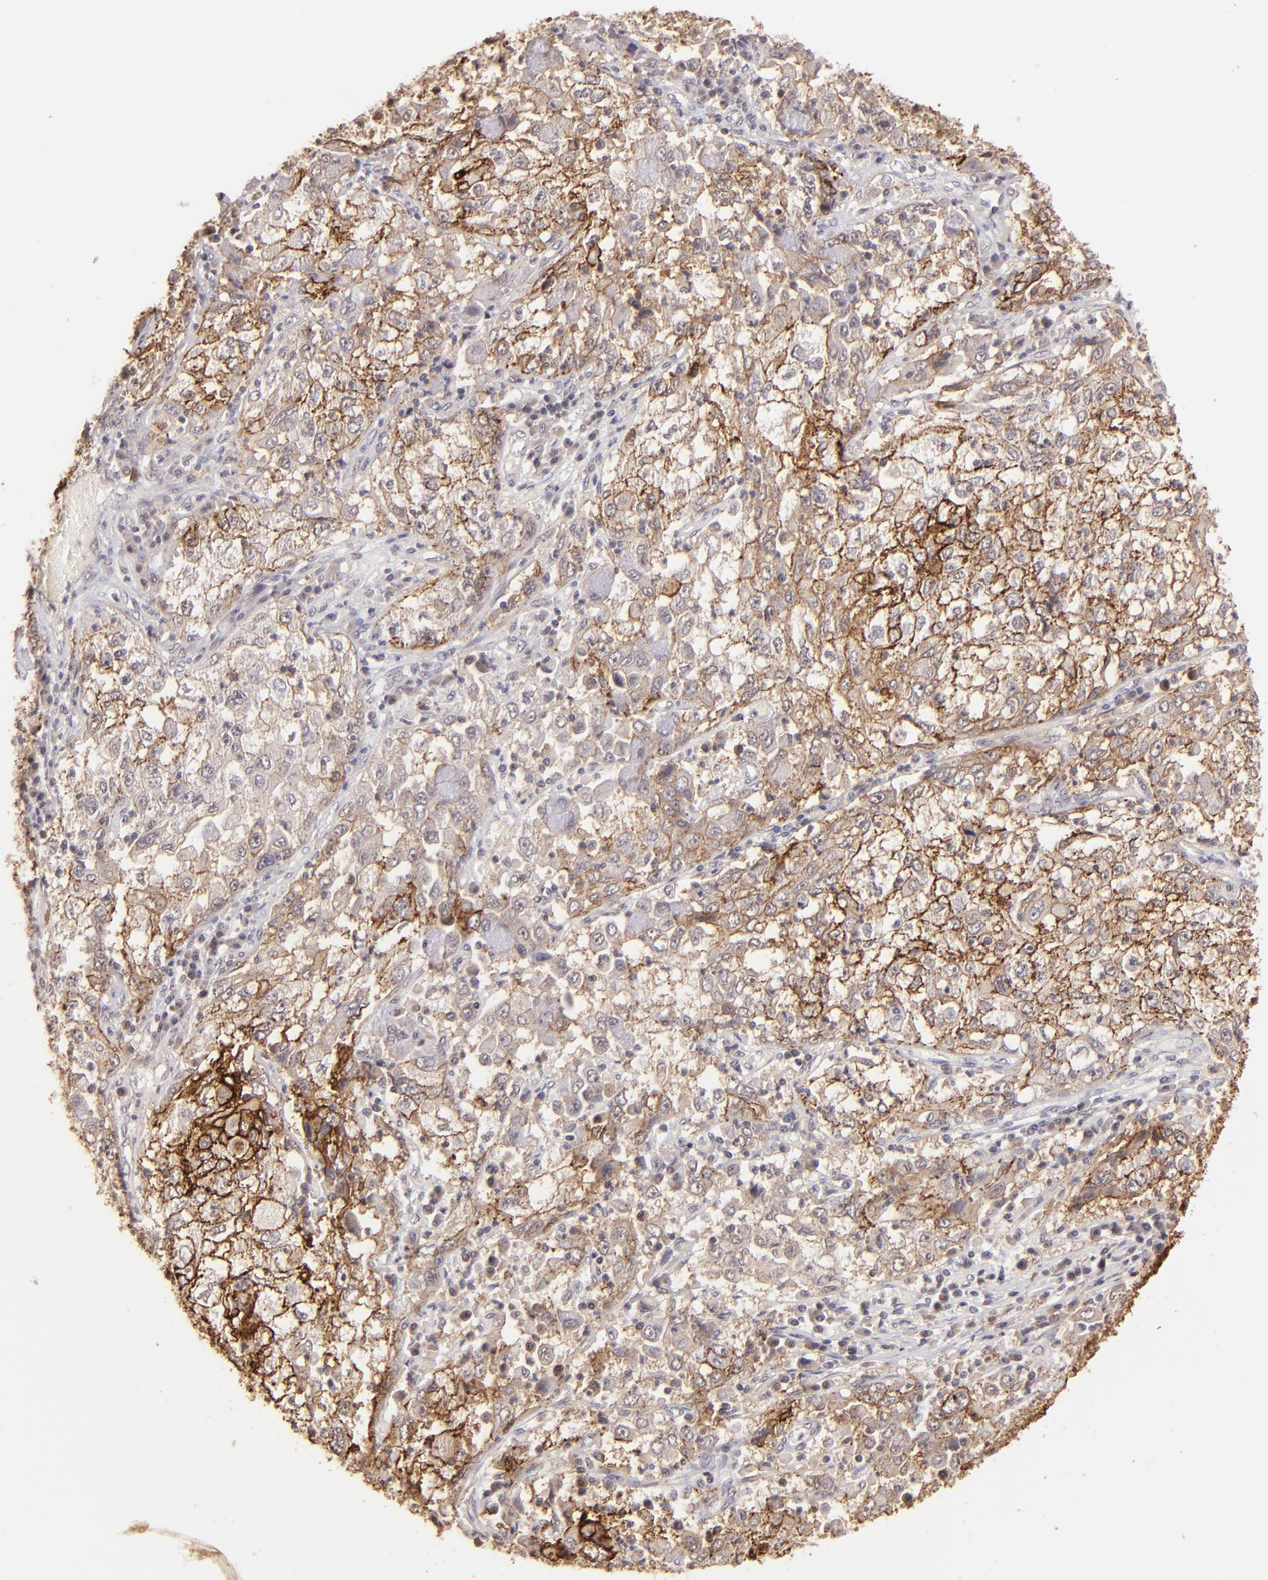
{"staining": {"intensity": "moderate", "quantity": ">75%", "location": "cytoplasmic/membranous"}, "tissue": "cervical cancer", "cell_type": "Tumor cells", "image_type": "cancer", "snomed": [{"axis": "morphology", "description": "Squamous cell carcinoma, NOS"}, {"axis": "topography", "description": "Cervix"}], "caption": "Immunohistochemical staining of human cervical cancer displays moderate cytoplasmic/membranous protein staining in about >75% of tumor cells.", "gene": "CLDN1", "patient": {"sex": "female", "age": 36}}